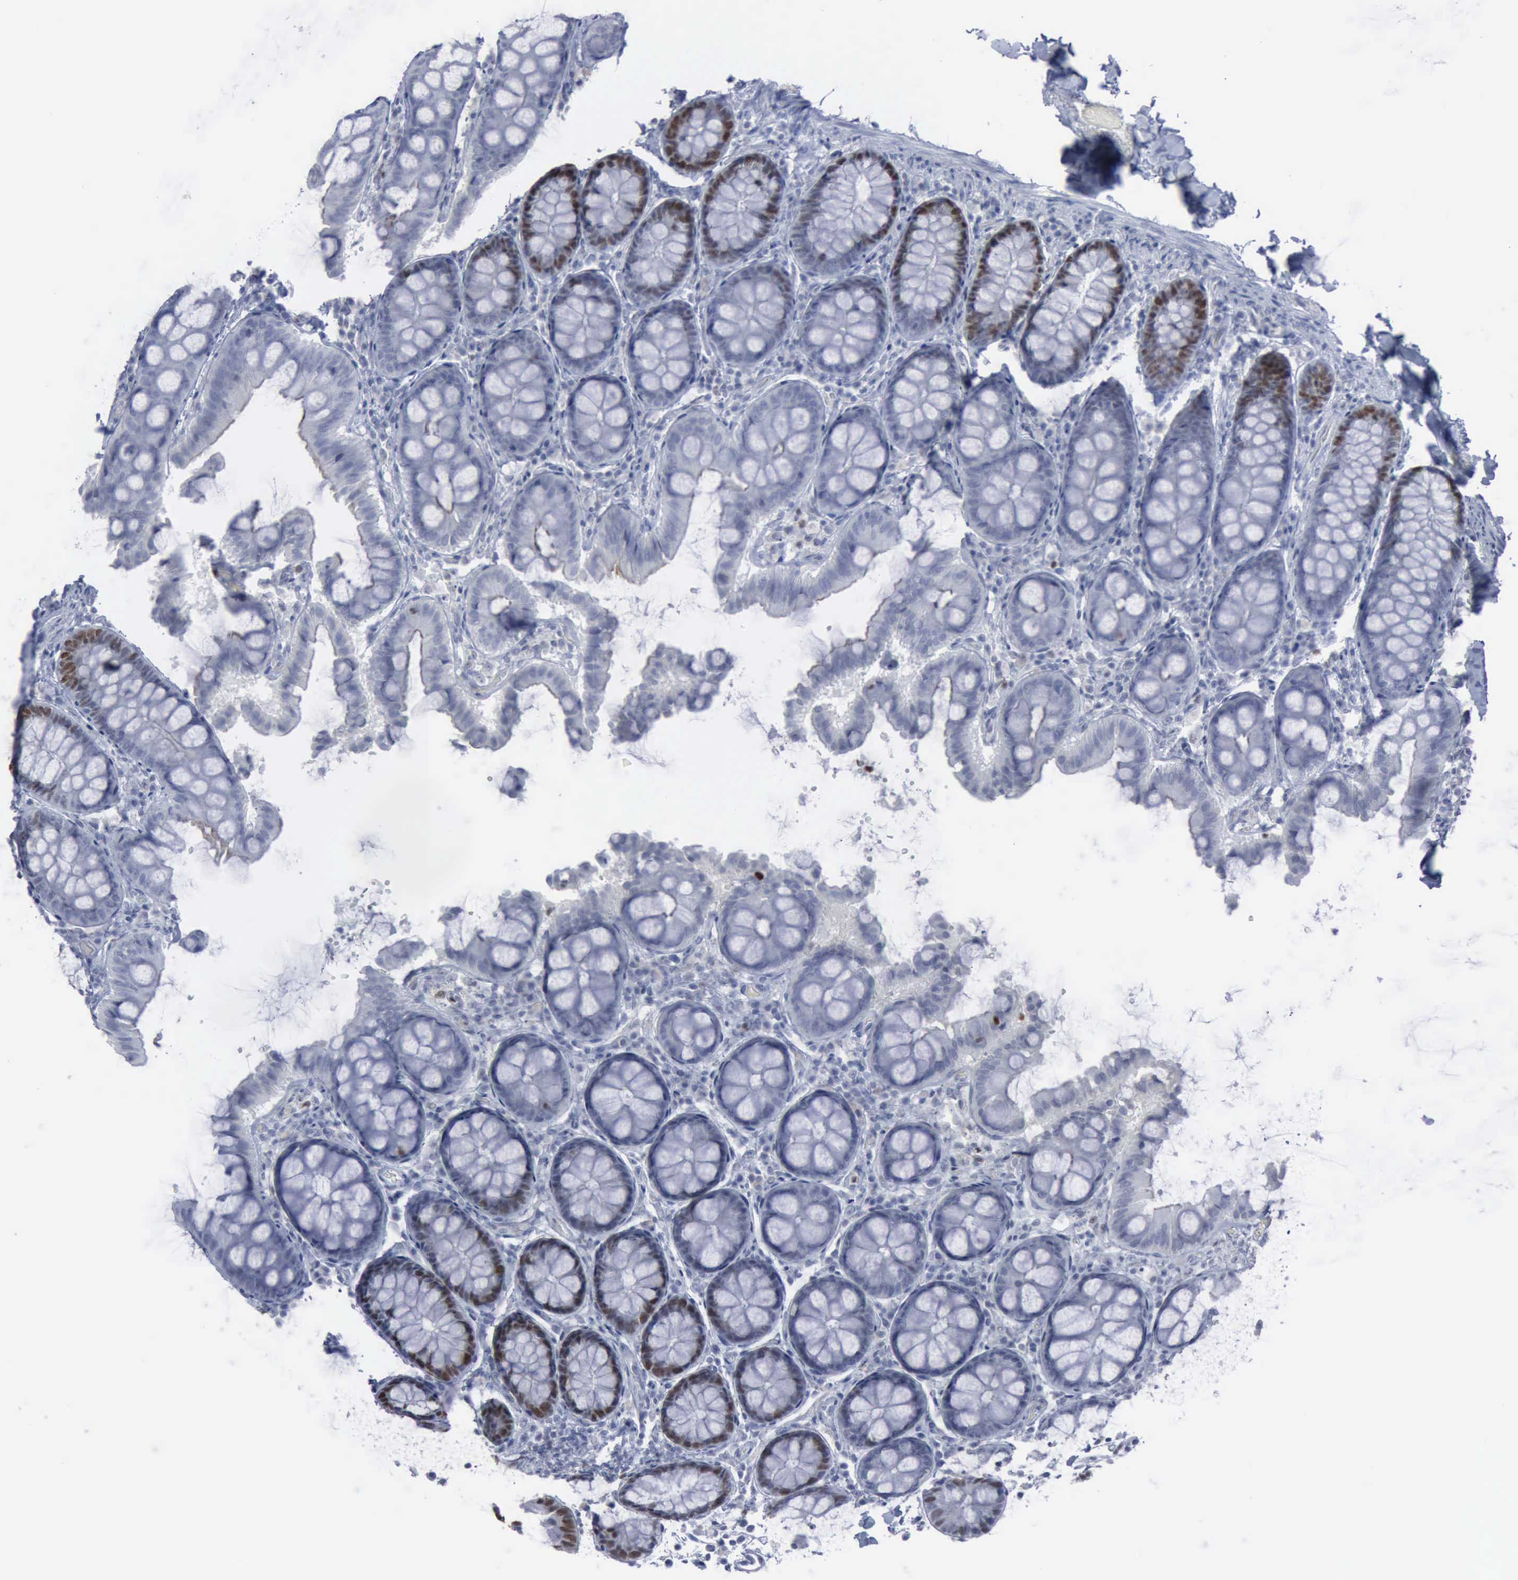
{"staining": {"intensity": "negative", "quantity": "none", "location": "none"}, "tissue": "colon", "cell_type": "Endothelial cells", "image_type": "normal", "snomed": [{"axis": "morphology", "description": "Normal tissue, NOS"}, {"axis": "topography", "description": "Colon"}], "caption": "Endothelial cells show no significant protein expression in normal colon. The staining is performed using DAB brown chromogen with nuclei counter-stained in using hematoxylin.", "gene": "MCM5", "patient": {"sex": "female", "age": 61}}